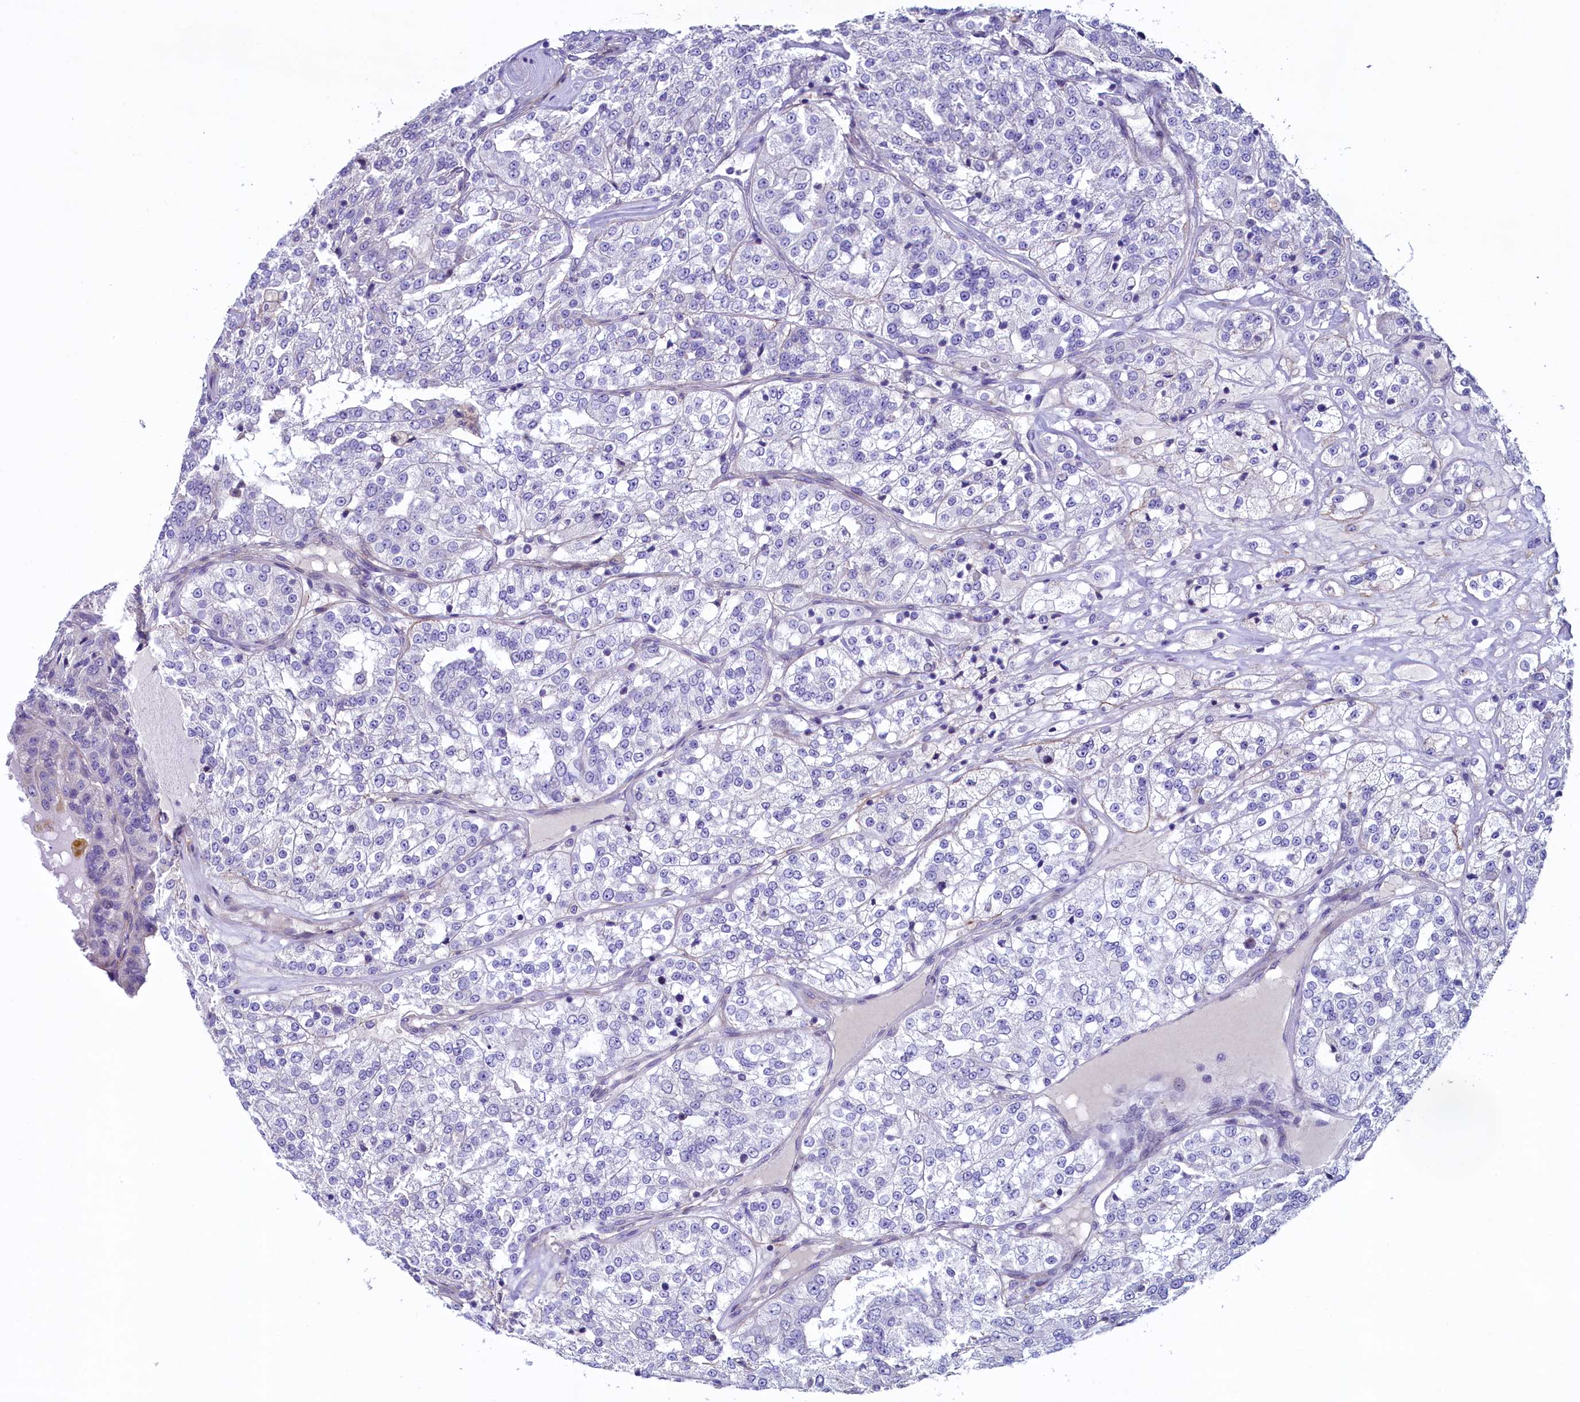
{"staining": {"intensity": "negative", "quantity": "none", "location": "none"}, "tissue": "renal cancer", "cell_type": "Tumor cells", "image_type": "cancer", "snomed": [{"axis": "morphology", "description": "Adenocarcinoma, NOS"}, {"axis": "topography", "description": "Kidney"}], "caption": "Immunohistochemistry (IHC) micrograph of neoplastic tissue: adenocarcinoma (renal) stained with DAB shows no significant protein positivity in tumor cells.", "gene": "KRBOX5", "patient": {"sex": "female", "age": 63}}